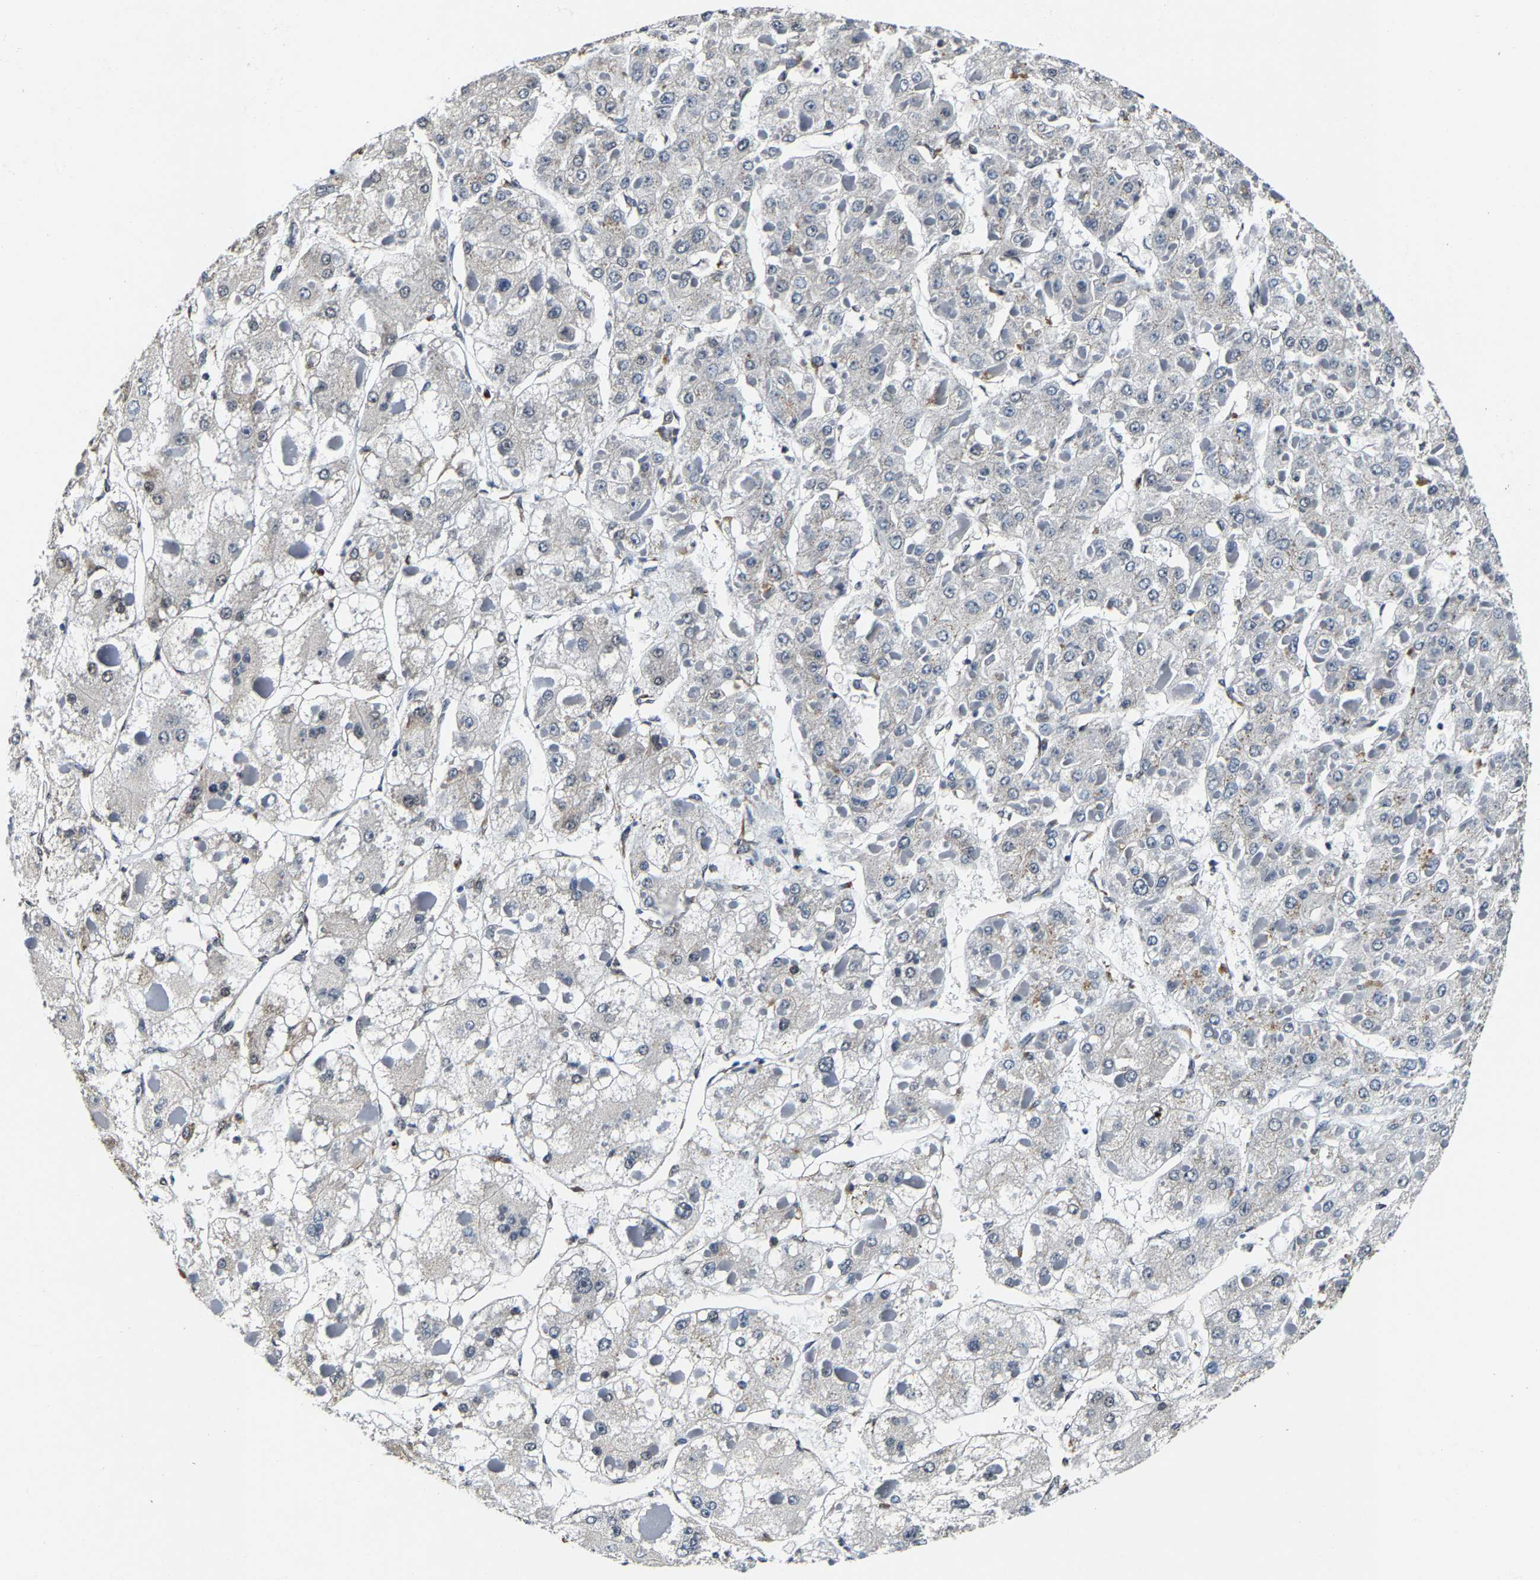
{"staining": {"intensity": "weak", "quantity": "<25%", "location": "nuclear"}, "tissue": "liver cancer", "cell_type": "Tumor cells", "image_type": "cancer", "snomed": [{"axis": "morphology", "description": "Carcinoma, Hepatocellular, NOS"}, {"axis": "topography", "description": "Liver"}], "caption": "Tumor cells show no significant positivity in hepatocellular carcinoma (liver).", "gene": "METTL1", "patient": {"sex": "female", "age": 73}}